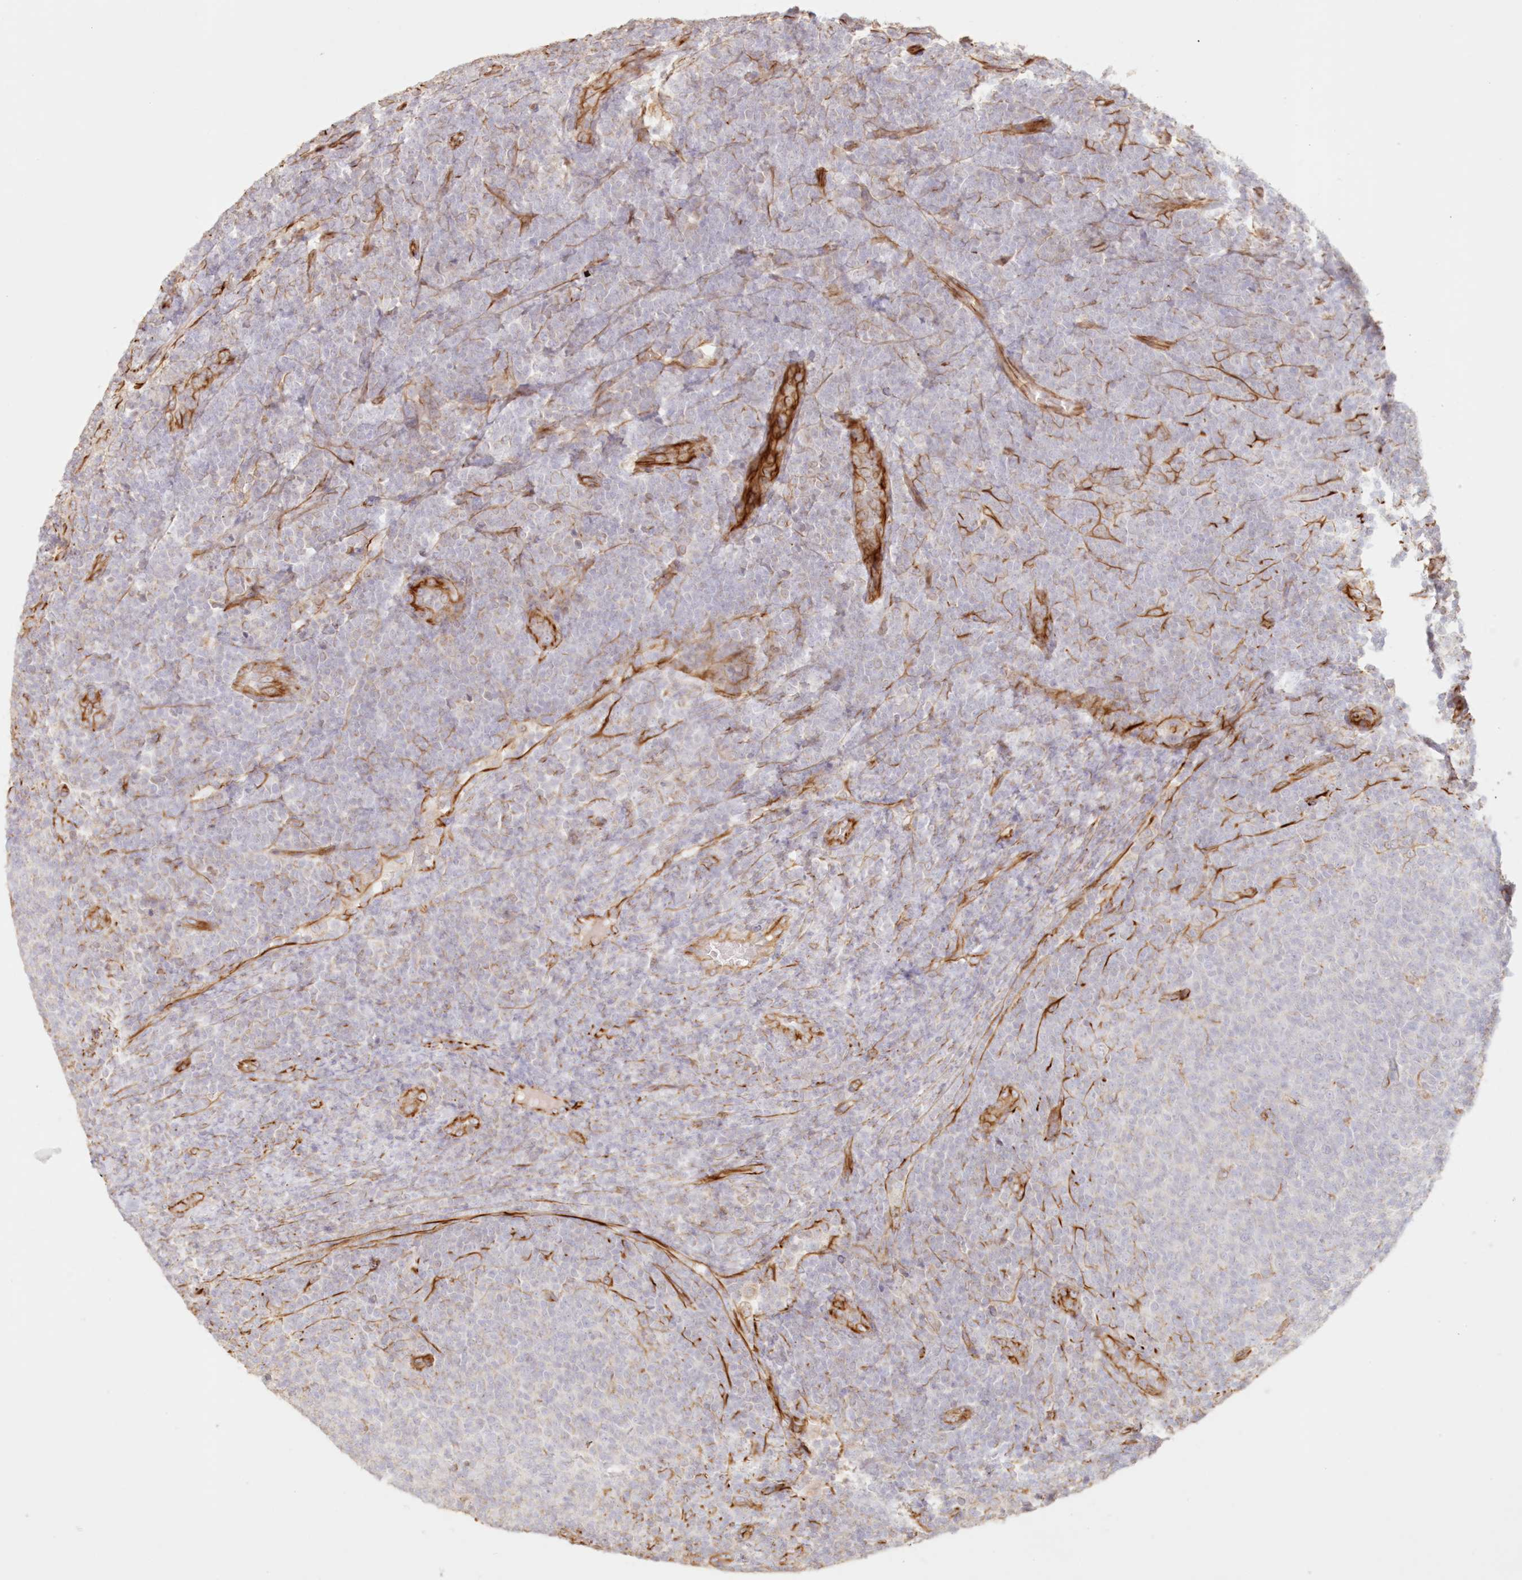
{"staining": {"intensity": "negative", "quantity": "none", "location": "none"}, "tissue": "lymphoma", "cell_type": "Tumor cells", "image_type": "cancer", "snomed": [{"axis": "morphology", "description": "Malignant lymphoma, non-Hodgkin's type, Low grade"}, {"axis": "topography", "description": "Lymph node"}], "caption": "Tumor cells are negative for protein expression in human lymphoma.", "gene": "DMRTB1", "patient": {"sex": "male", "age": 66}}